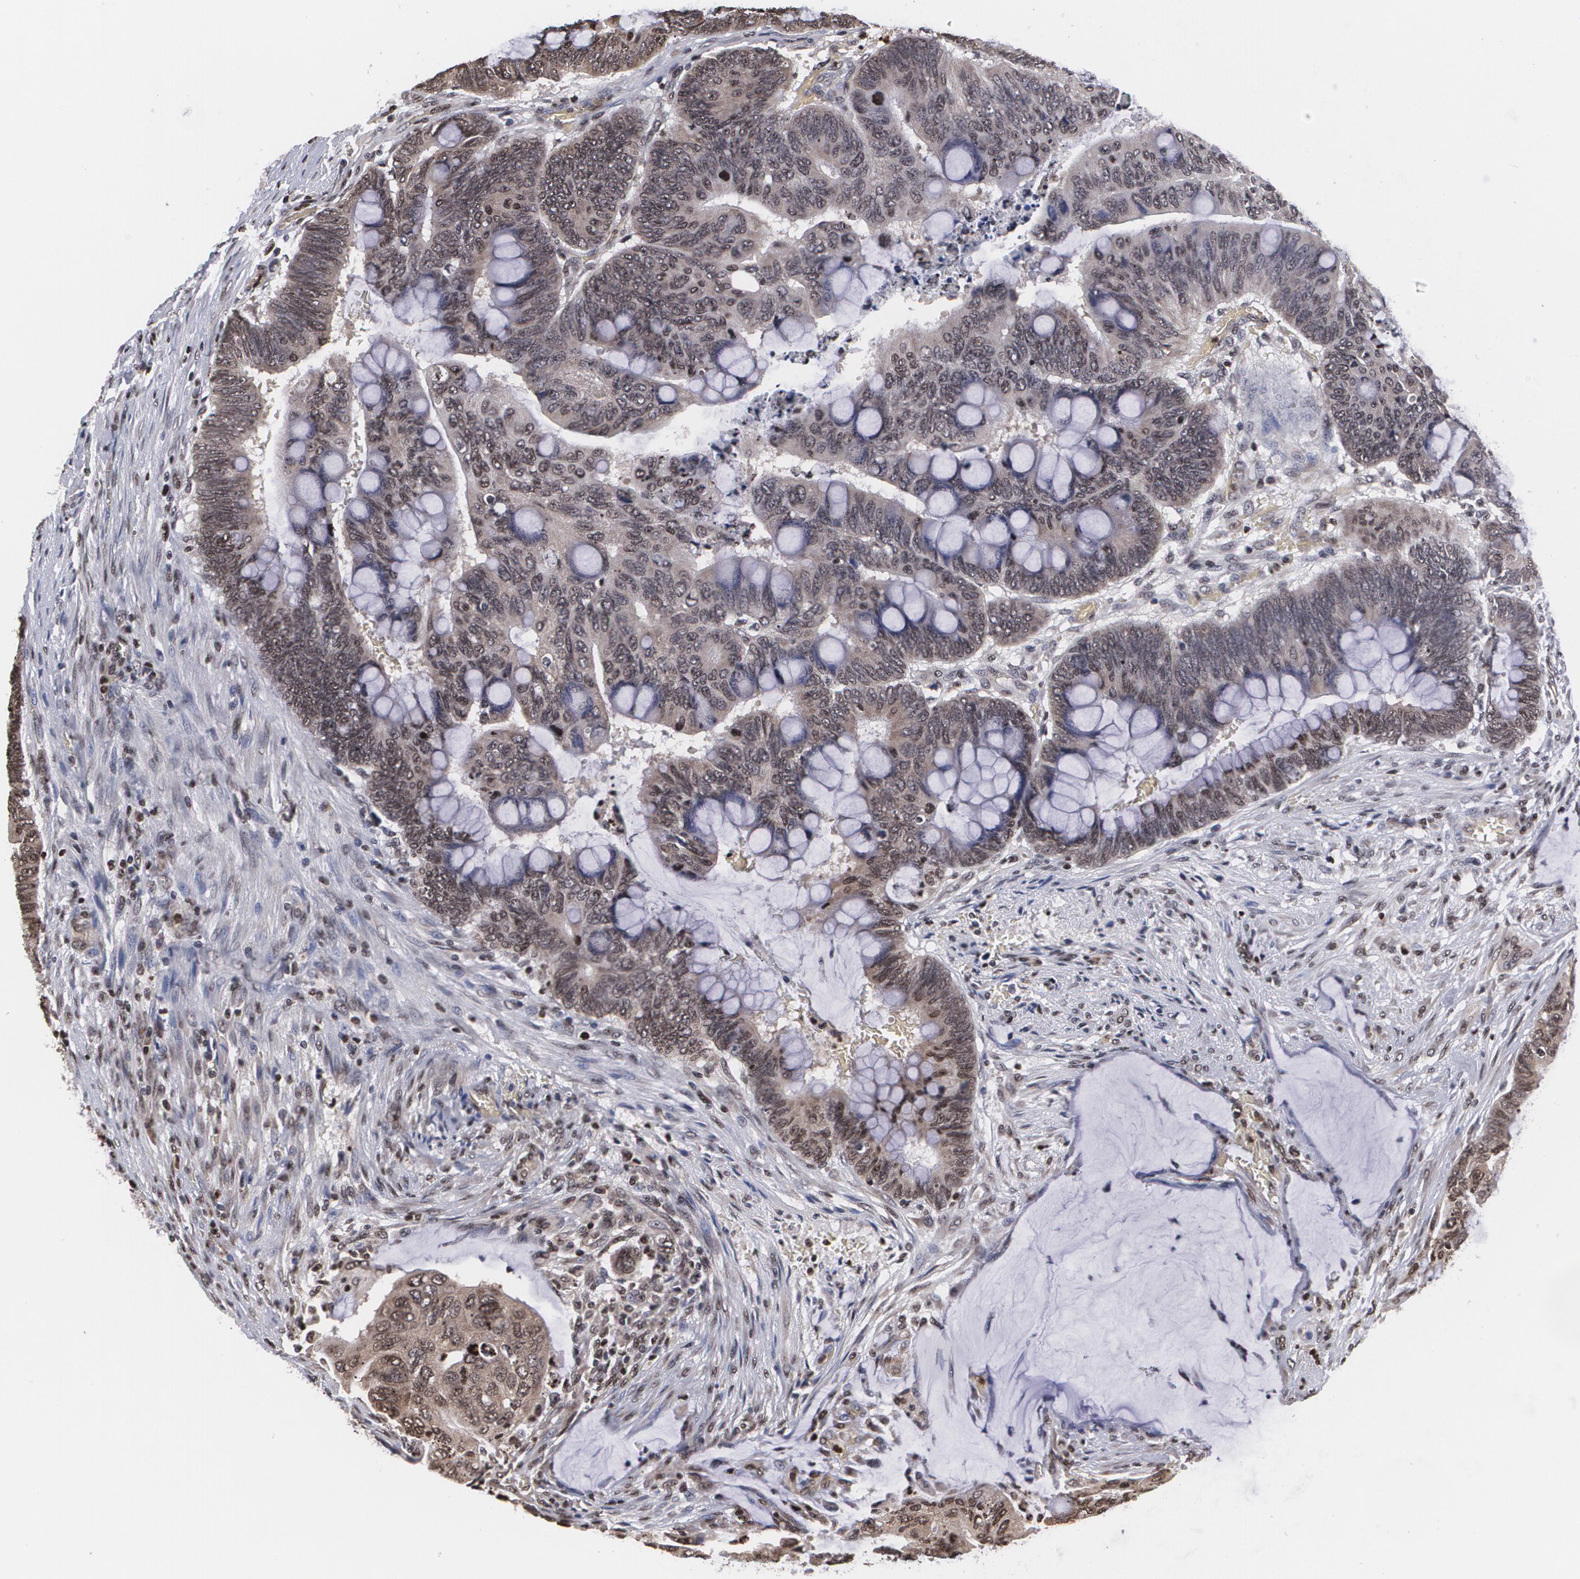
{"staining": {"intensity": "moderate", "quantity": "25%-75%", "location": "cytoplasmic/membranous,nuclear"}, "tissue": "colorectal cancer", "cell_type": "Tumor cells", "image_type": "cancer", "snomed": [{"axis": "morphology", "description": "Normal tissue, NOS"}, {"axis": "morphology", "description": "Adenocarcinoma, NOS"}, {"axis": "topography", "description": "Rectum"}], "caption": "Colorectal cancer stained with DAB IHC shows medium levels of moderate cytoplasmic/membranous and nuclear expression in about 25%-75% of tumor cells.", "gene": "MVP", "patient": {"sex": "male", "age": 92}}